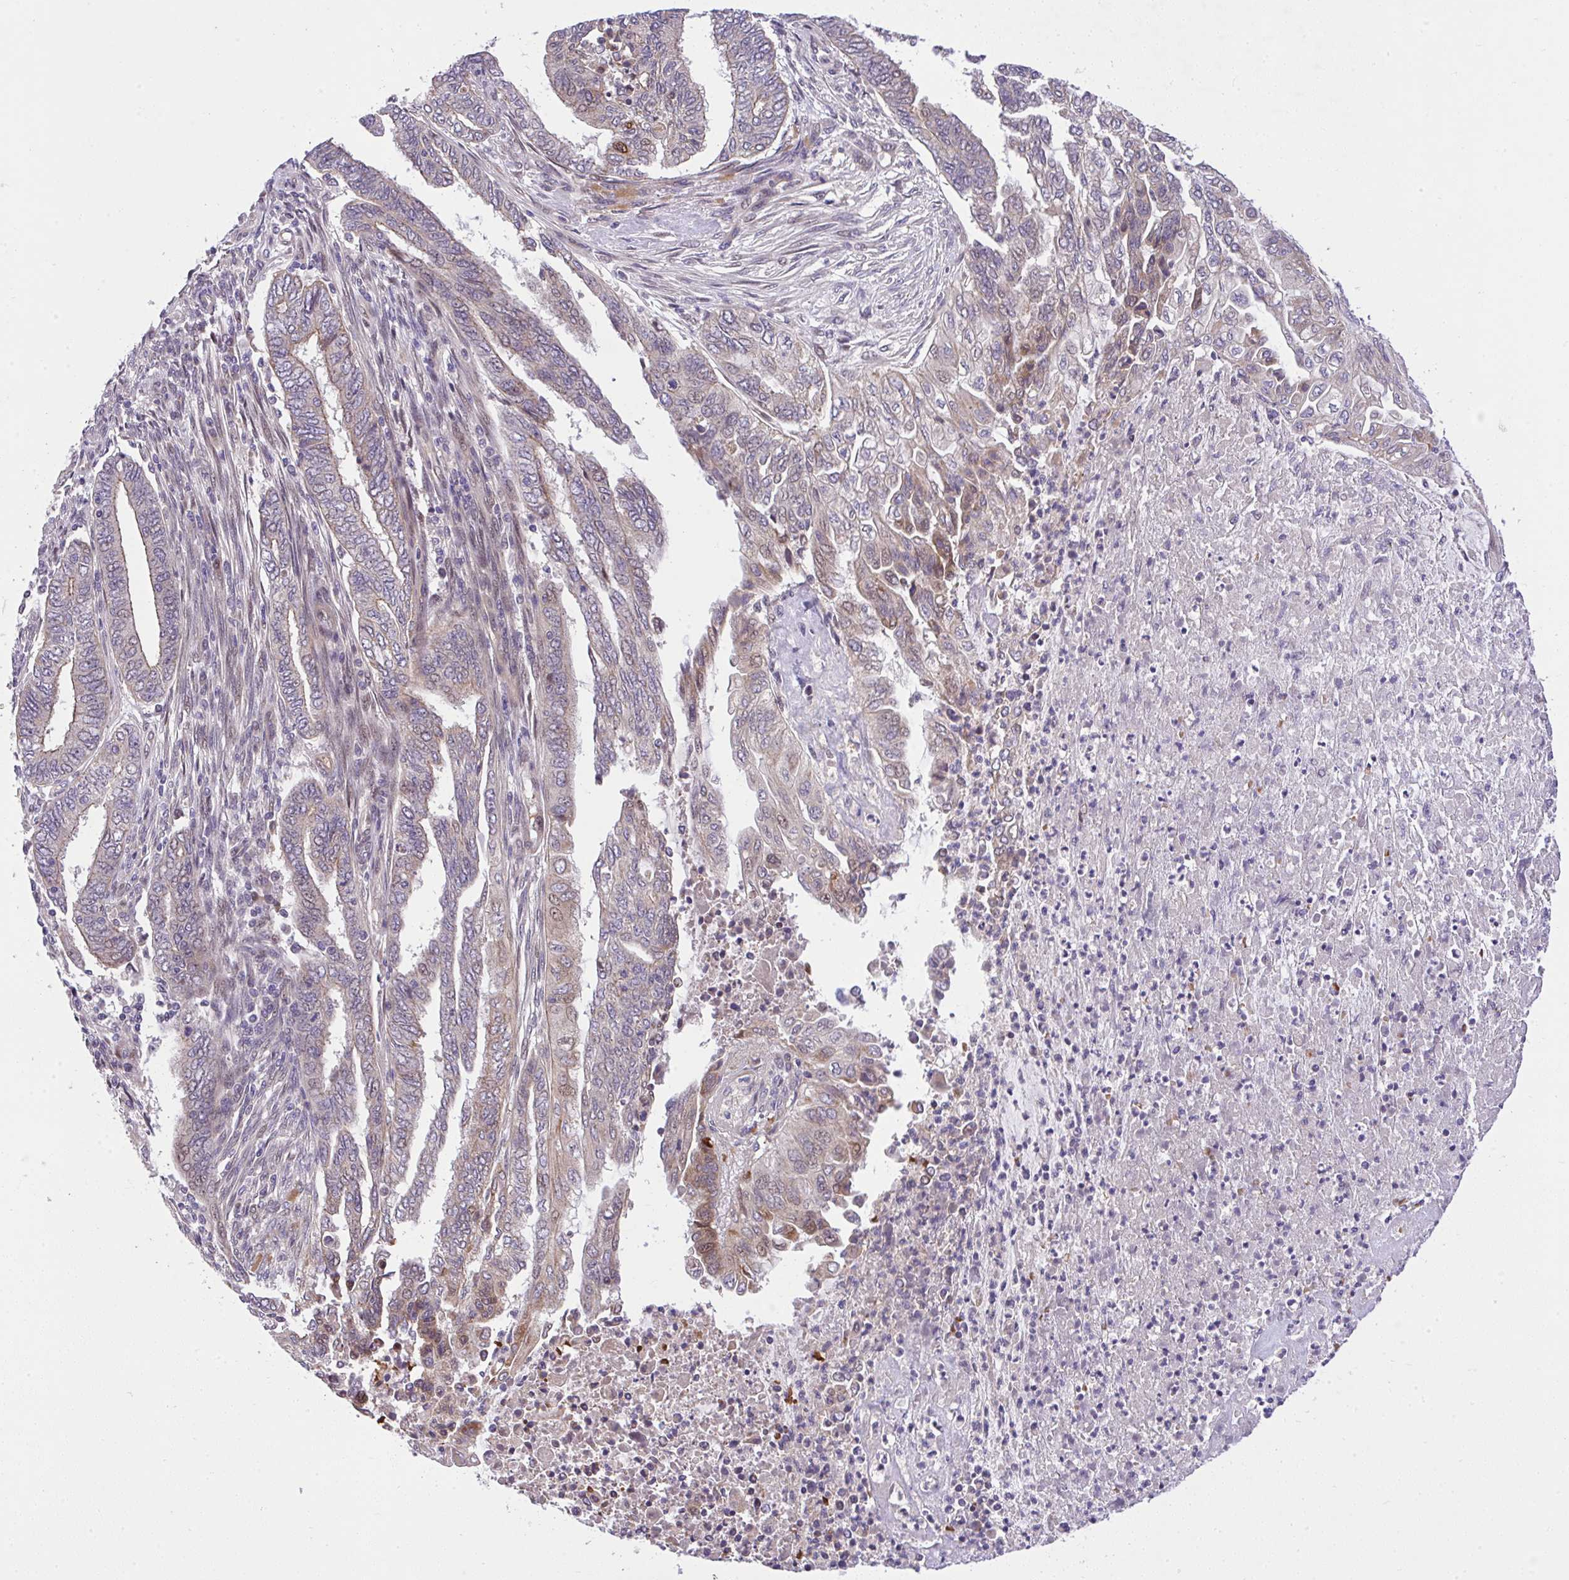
{"staining": {"intensity": "weak", "quantity": "25%-75%", "location": "cytoplasmic/membranous,nuclear"}, "tissue": "endometrial cancer", "cell_type": "Tumor cells", "image_type": "cancer", "snomed": [{"axis": "morphology", "description": "Adenocarcinoma, NOS"}, {"axis": "topography", "description": "Uterus"}, {"axis": "topography", "description": "Endometrium"}], "caption": "Protein expression analysis of endometrial cancer demonstrates weak cytoplasmic/membranous and nuclear expression in about 25%-75% of tumor cells.", "gene": "CHIA", "patient": {"sex": "female", "age": 70}}